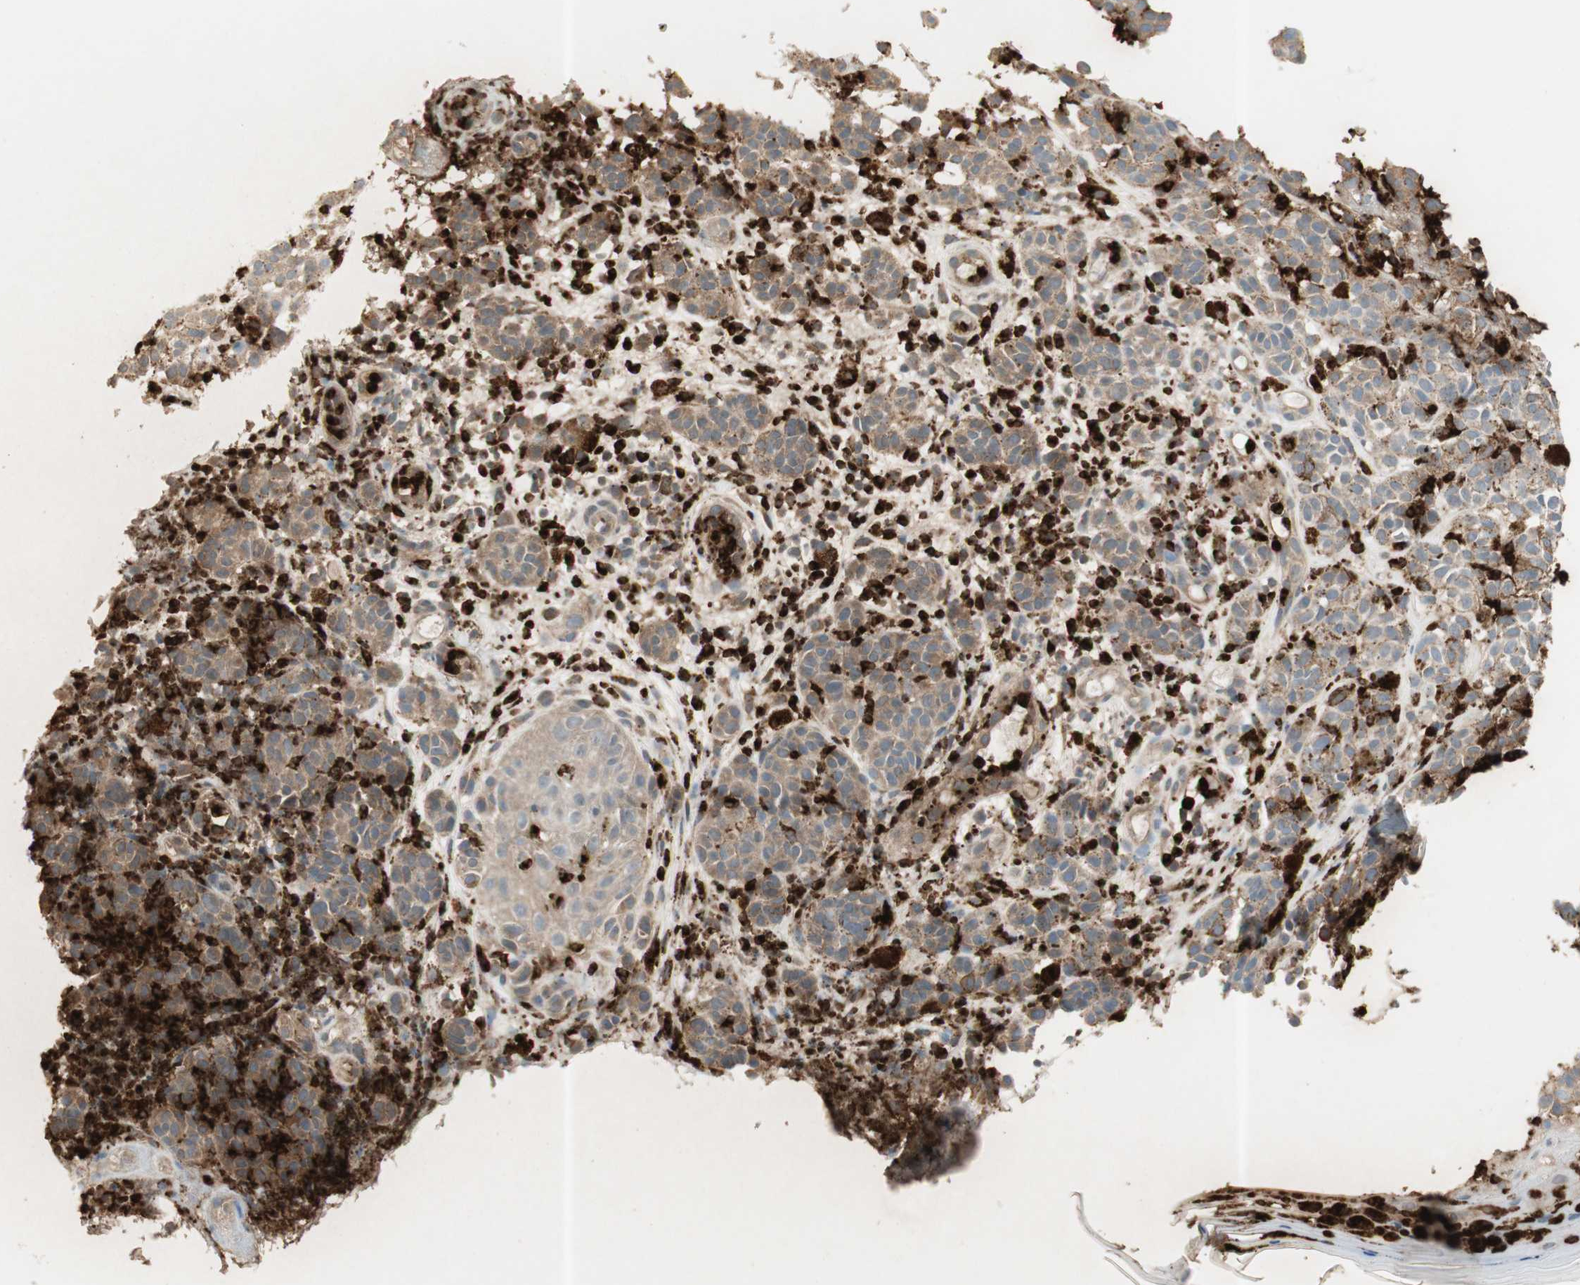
{"staining": {"intensity": "moderate", "quantity": ">75%", "location": "cytoplasmic/membranous"}, "tissue": "melanoma", "cell_type": "Tumor cells", "image_type": "cancer", "snomed": [{"axis": "morphology", "description": "Malignant melanoma, NOS"}, {"axis": "topography", "description": "Skin"}], "caption": "About >75% of tumor cells in melanoma show moderate cytoplasmic/membranous protein positivity as visualized by brown immunohistochemical staining.", "gene": "PRTN3", "patient": {"sex": "male", "age": 64}}